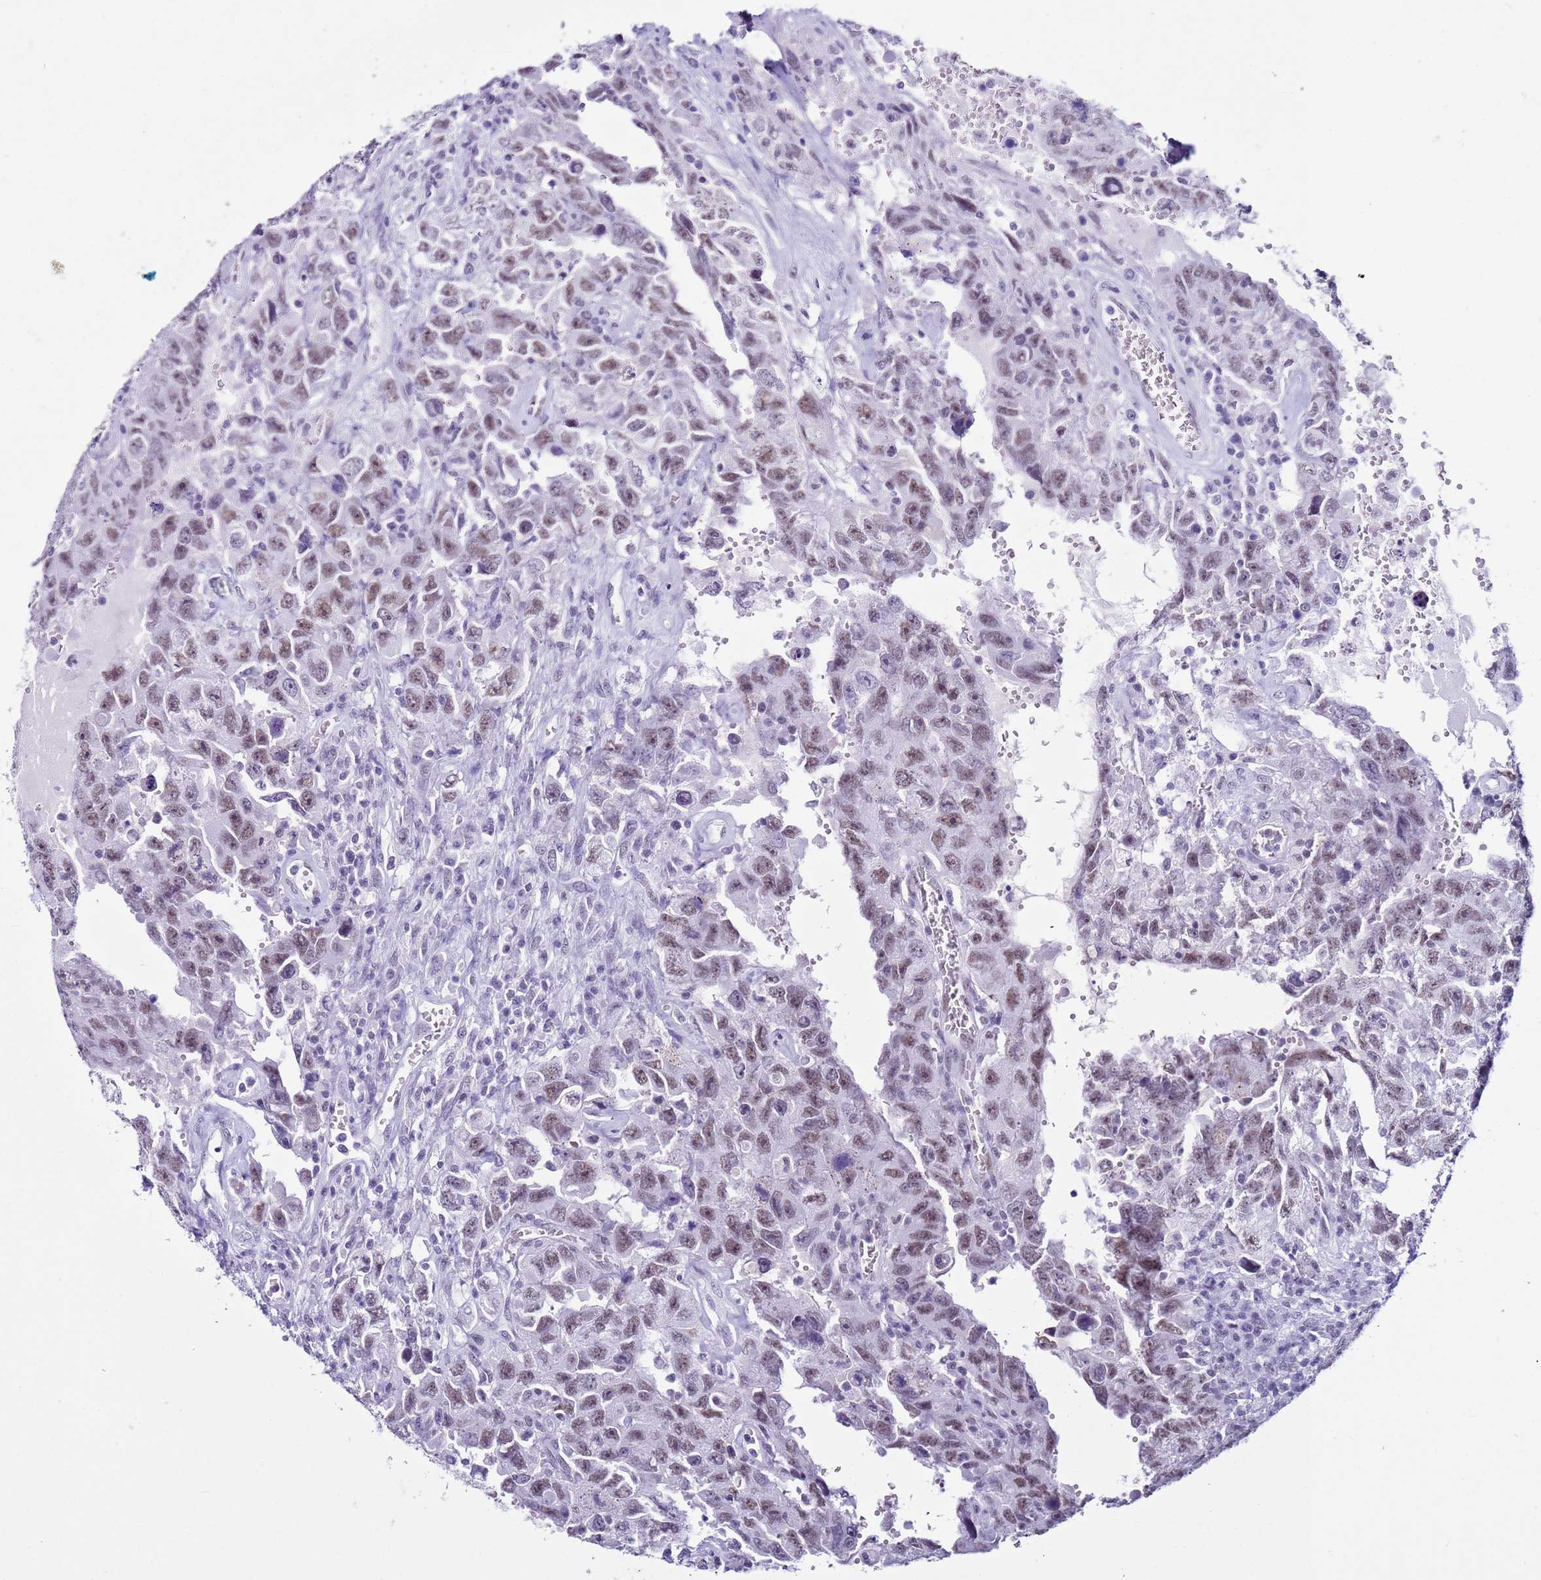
{"staining": {"intensity": "moderate", "quantity": "25%-75%", "location": "nuclear"}, "tissue": "testis cancer", "cell_type": "Tumor cells", "image_type": "cancer", "snomed": [{"axis": "morphology", "description": "Carcinoma, Embryonal, NOS"}, {"axis": "topography", "description": "Testis"}], "caption": "Moderate nuclear positivity is seen in approximately 25%-75% of tumor cells in testis cancer. The staining was performed using DAB to visualize the protein expression in brown, while the nuclei were stained in blue with hematoxylin (Magnification: 20x).", "gene": "DHX15", "patient": {"sex": "male", "age": 26}}